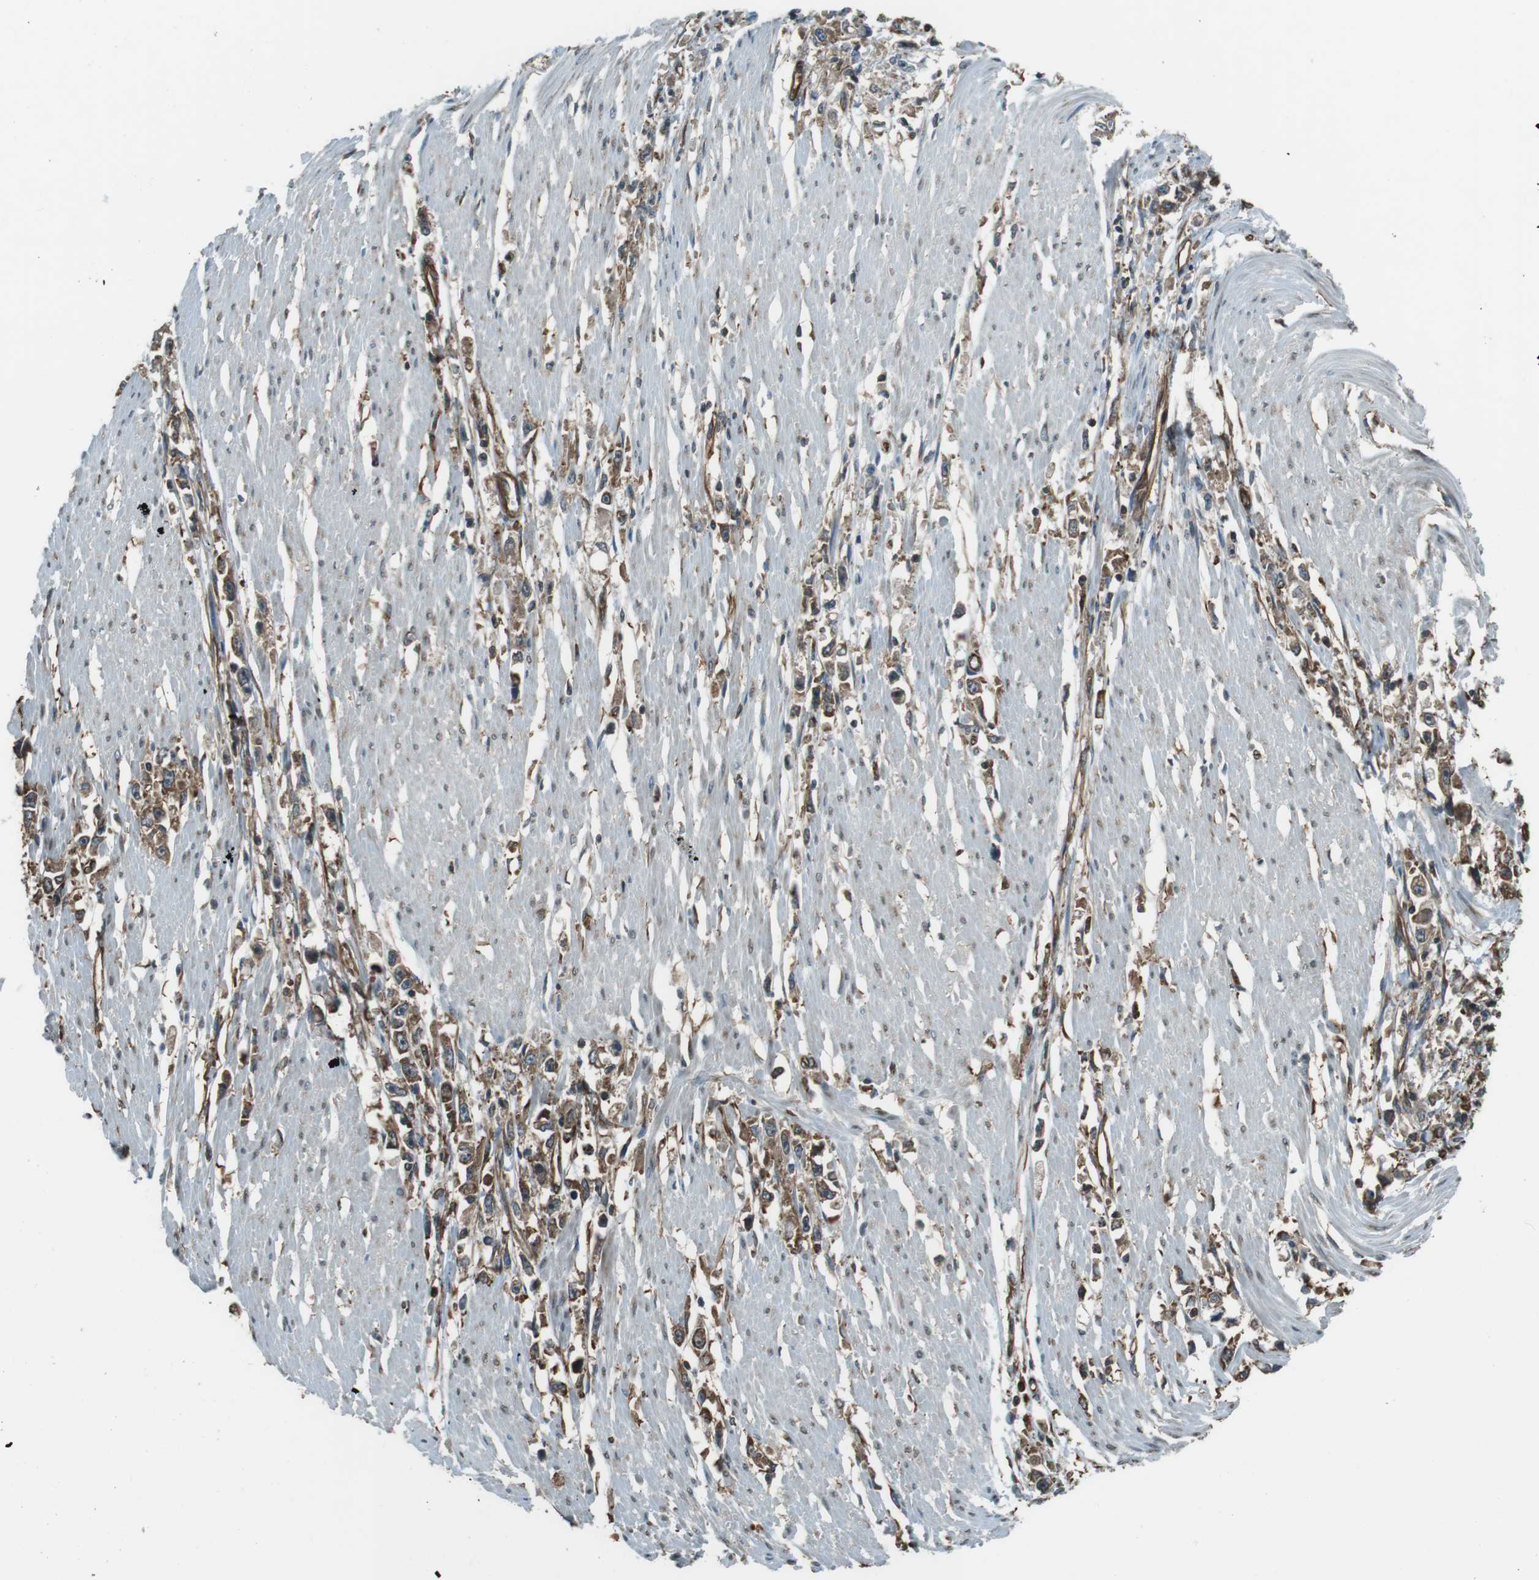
{"staining": {"intensity": "moderate", "quantity": ">75%", "location": "cytoplasmic/membranous"}, "tissue": "stomach cancer", "cell_type": "Tumor cells", "image_type": "cancer", "snomed": [{"axis": "morphology", "description": "Adenocarcinoma, NOS"}, {"axis": "topography", "description": "Stomach"}], "caption": "This photomicrograph displays IHC staining of human stomach cancer, with medium moderate cytoplasmic/membranous staining in about >75% of tumor cells.", "gene": "PA2G4", "patient": {"sex": "female", "age": 59}}